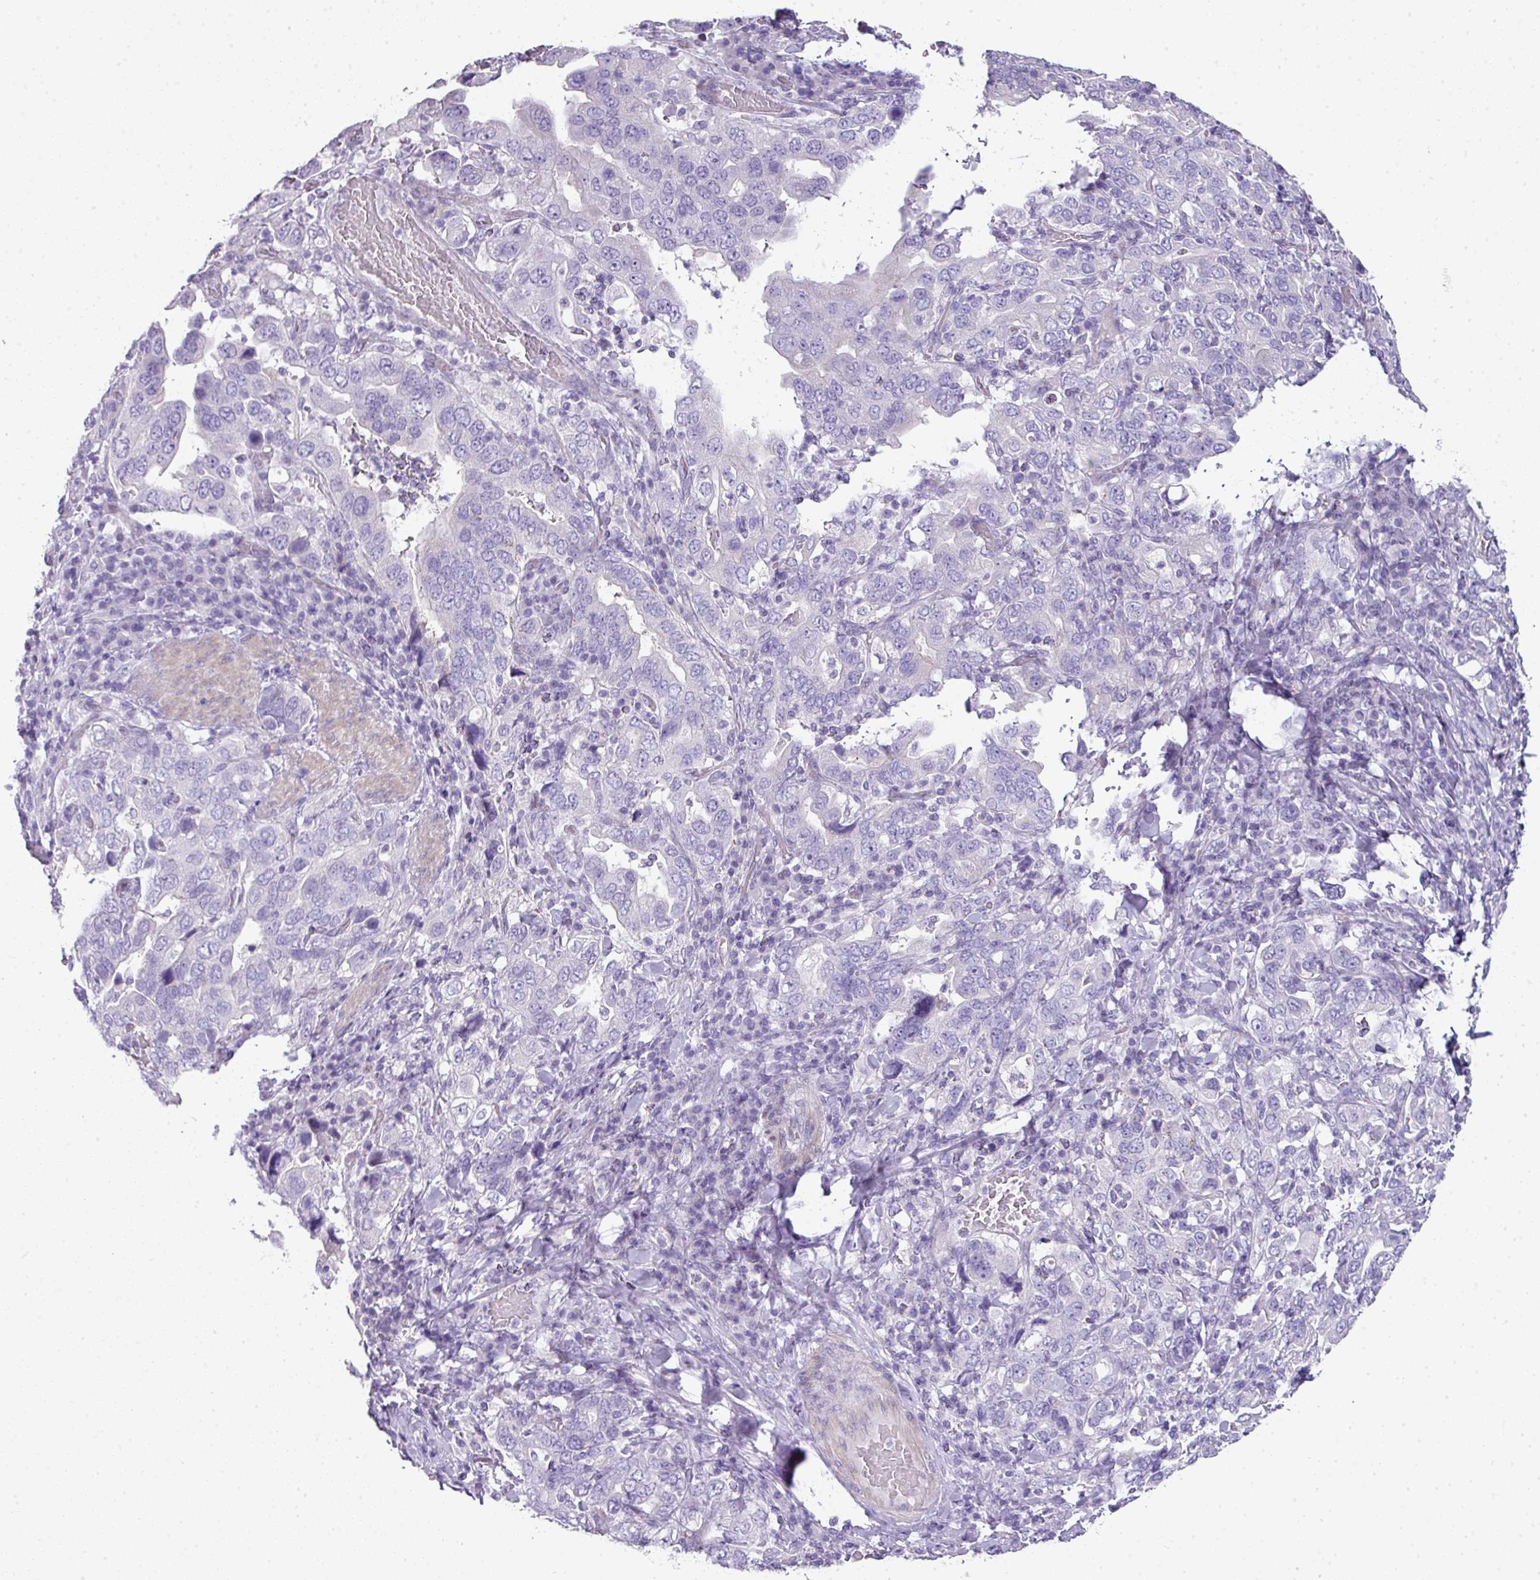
{"staining": {"intensity": "negative", "quantity": "none", "location": "none"}, "tissue": "stomach cancer", "cell_type": "Tumor cells", "image_type": "cancer", "snomed": [{"axis": "morphology", "description": "Adenocarcinoma, NOS"}, {"axis": "topography", "description": "Stomach, upper"}], "caption": "IHC micrograph of human stomach cancer (adenocarcinoma) stained for a protein (brown), which shows no staining in tumor cells.", "gene": "GLI4", "patient": {"sex": "male", "age": 62}}